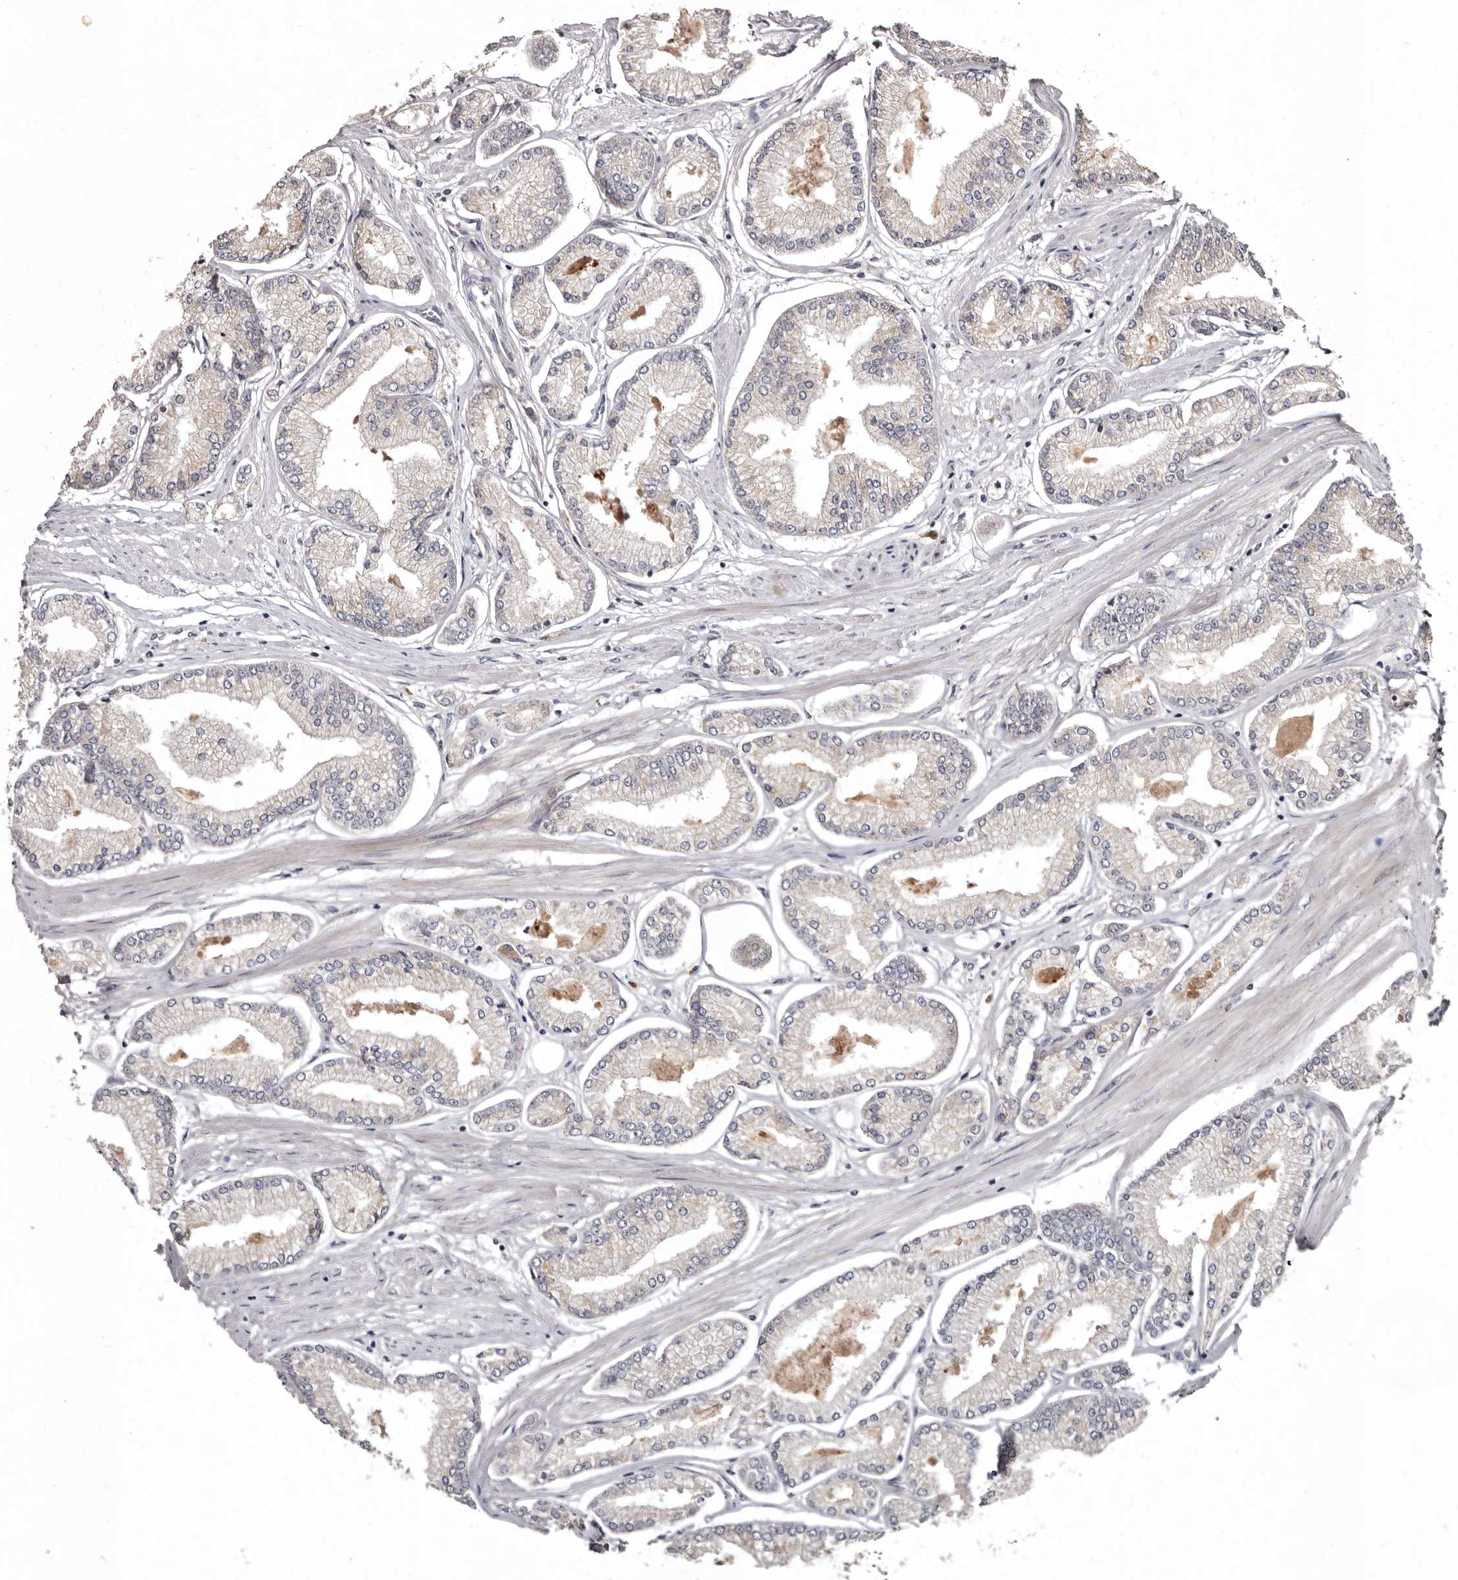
{"staining": {"intensity": "negative", "quantity": "none", "location": "none"}, "tissue": "prostate cancer", "cell_type": "Tumor cells", "image_type": "cancer", "snomed": [{"axis": "morphology", "description": "Adenocarcinoma, Low grade"}, {"axis": "topography", "description": "Prostate"}], "caption": "Prostate adenocarcinoma (low-grade) was stained to show a protein in brown. There is no significant positivity in tumor cells.", "gene": "FAM91A1", "patient": {"sex": "male", "age": 52}}